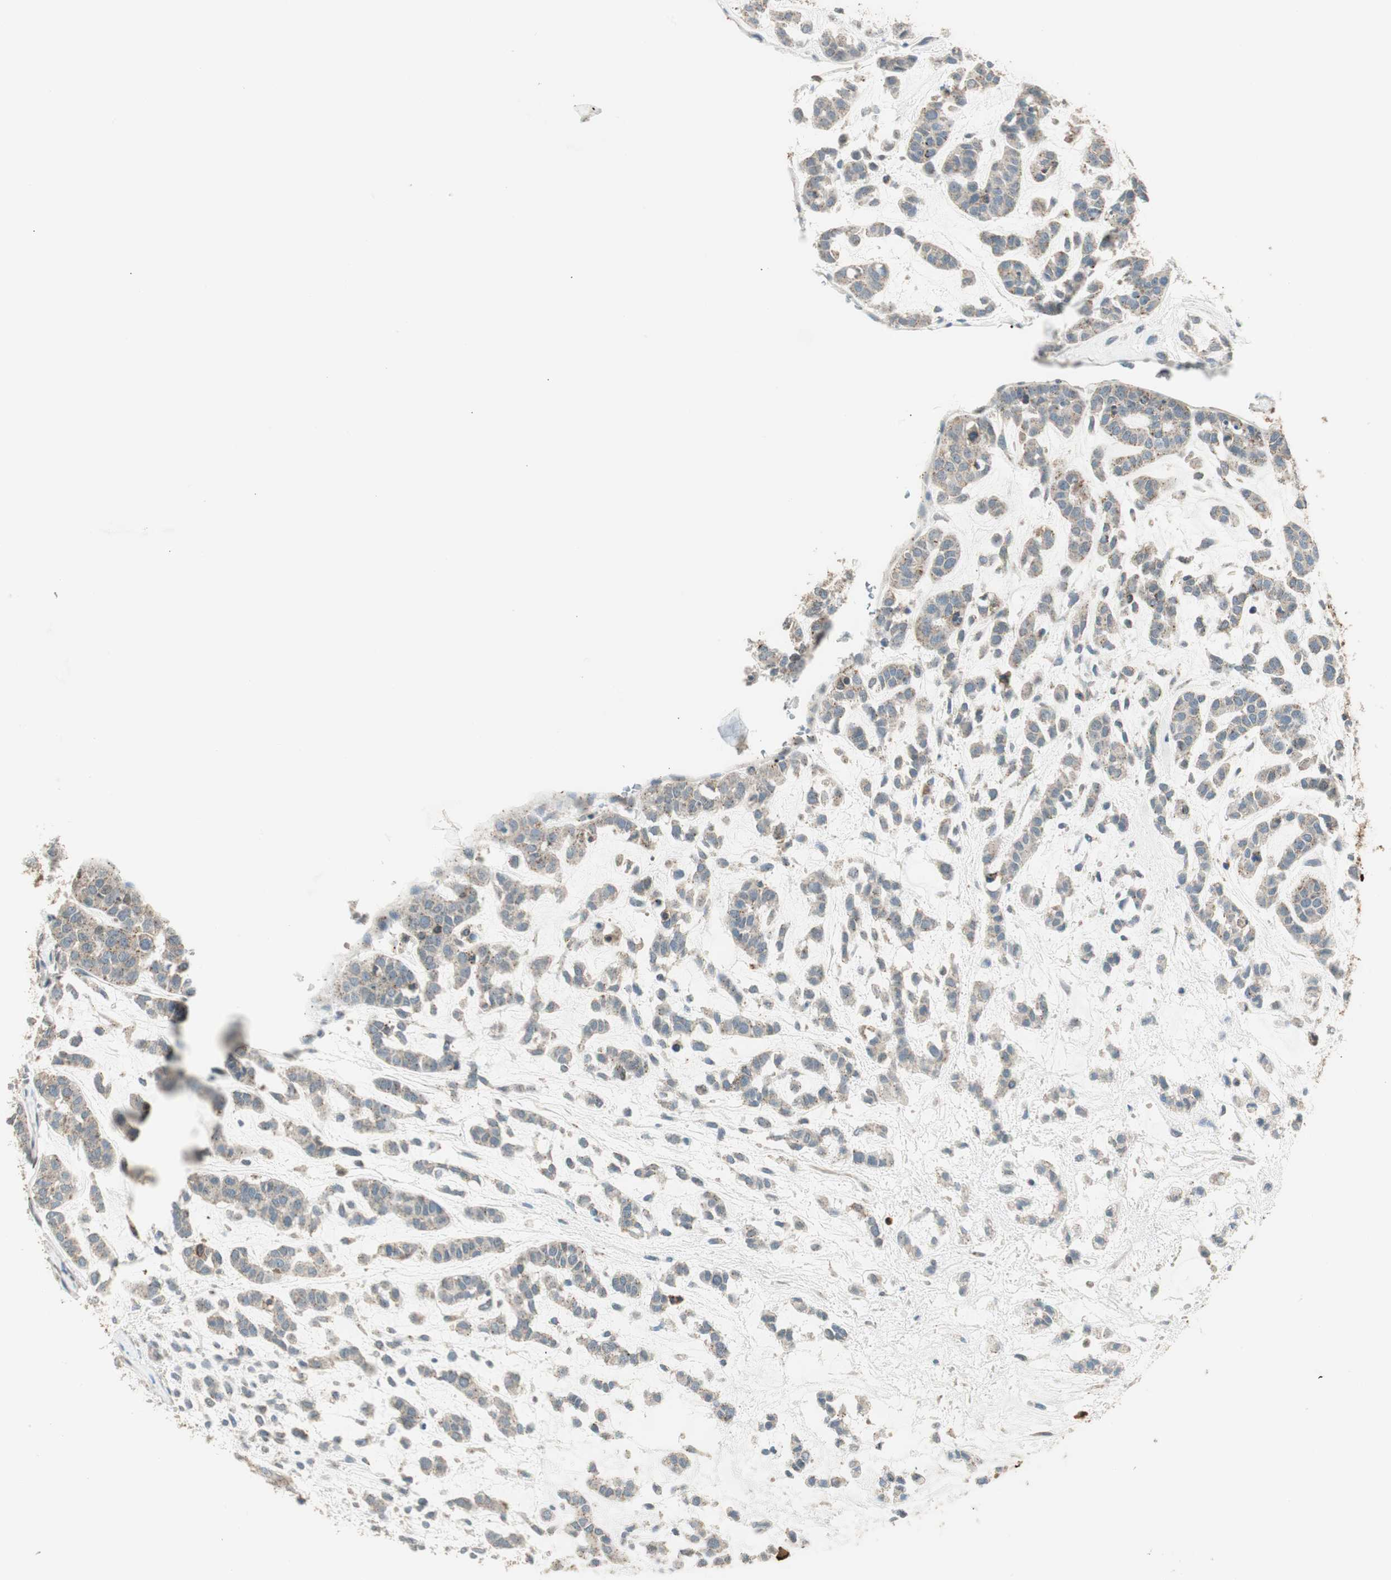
{"staining": {"intensity": "negative", "quantity": "none", "location": "none"}, "tissue": "head and neck cancer", "cell_type": "Tumor cells", "image_type": "cancer", "snomed": [{"axis": "morphology", "description": "Adenocarcinoma, NOS"}, {"axis": "morphology", "description": "Adenoma, NOS"}, {"axis": "topography", "description": "Head-Neck"}], "caption": "A photomicrograph of human adenoma (head and neck) is negative for staining in tumor cells.", "gene": "LTA4H", "patient": {"sex": "female", "age": 55}}